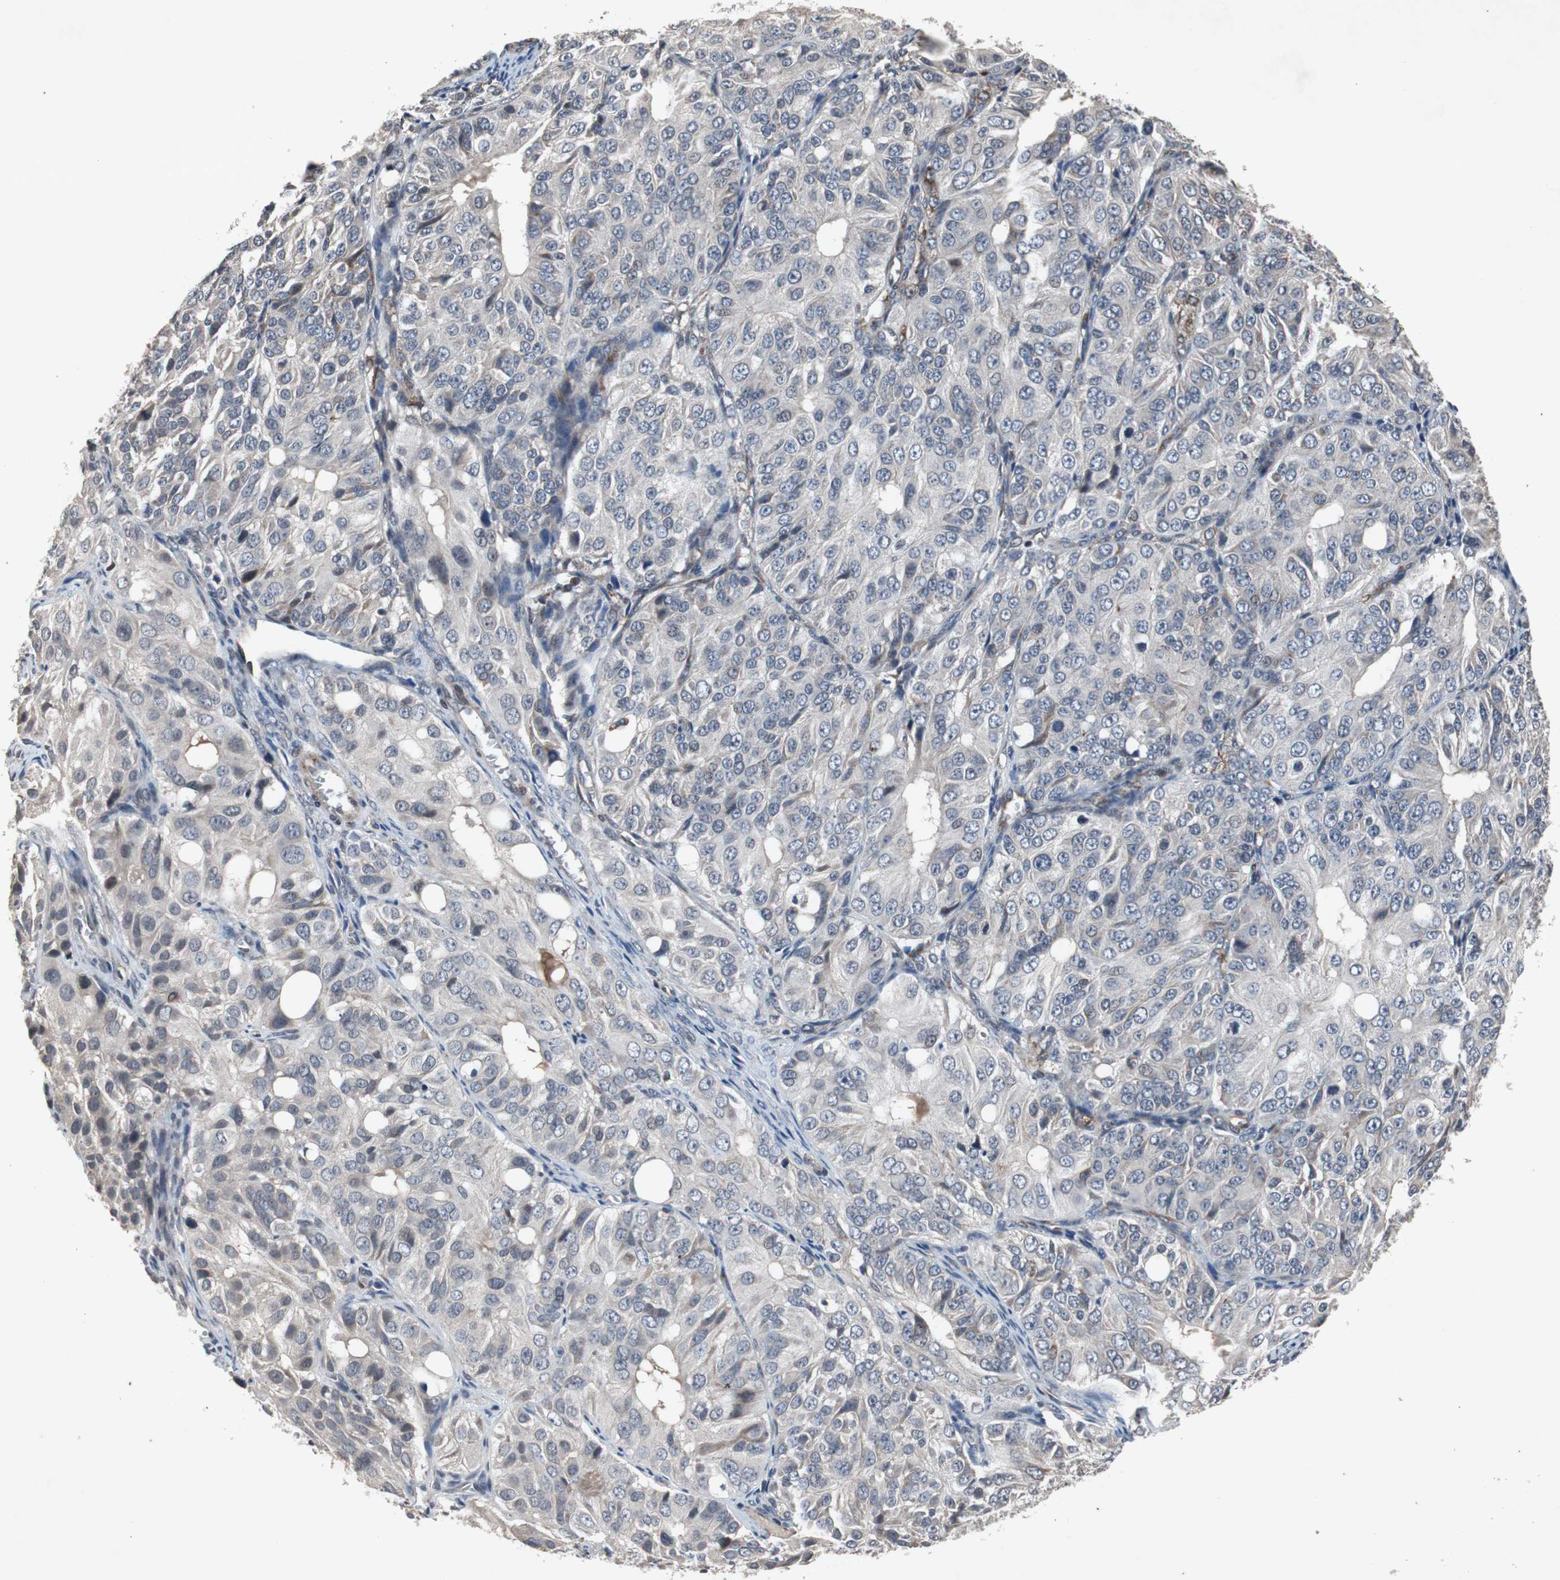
{"staining": {"intensity": "weak", "quantity": "<25%", "location": "cytoplasmic/membranous"}, "tissue": "ovarian cancer", "cell_type": "Tumor cells", "image_type": "cancer", "snomed": [{"axis": "morphology", "description": "Carcinoma, endometroid"}, {"axis": "topography", "description": "Ovary"}], "caption": "IHC histopathology image of human ovarian cancer (endometroid carcinoma) stained for a protein (brown), which demonstrates no expression in tumor cells. (DAB (3,3'-diaminobenzidine) immunohistochemistry, high magnification).", "gene": "CRADD", "patient": {"sex": "female", "age": 51}}